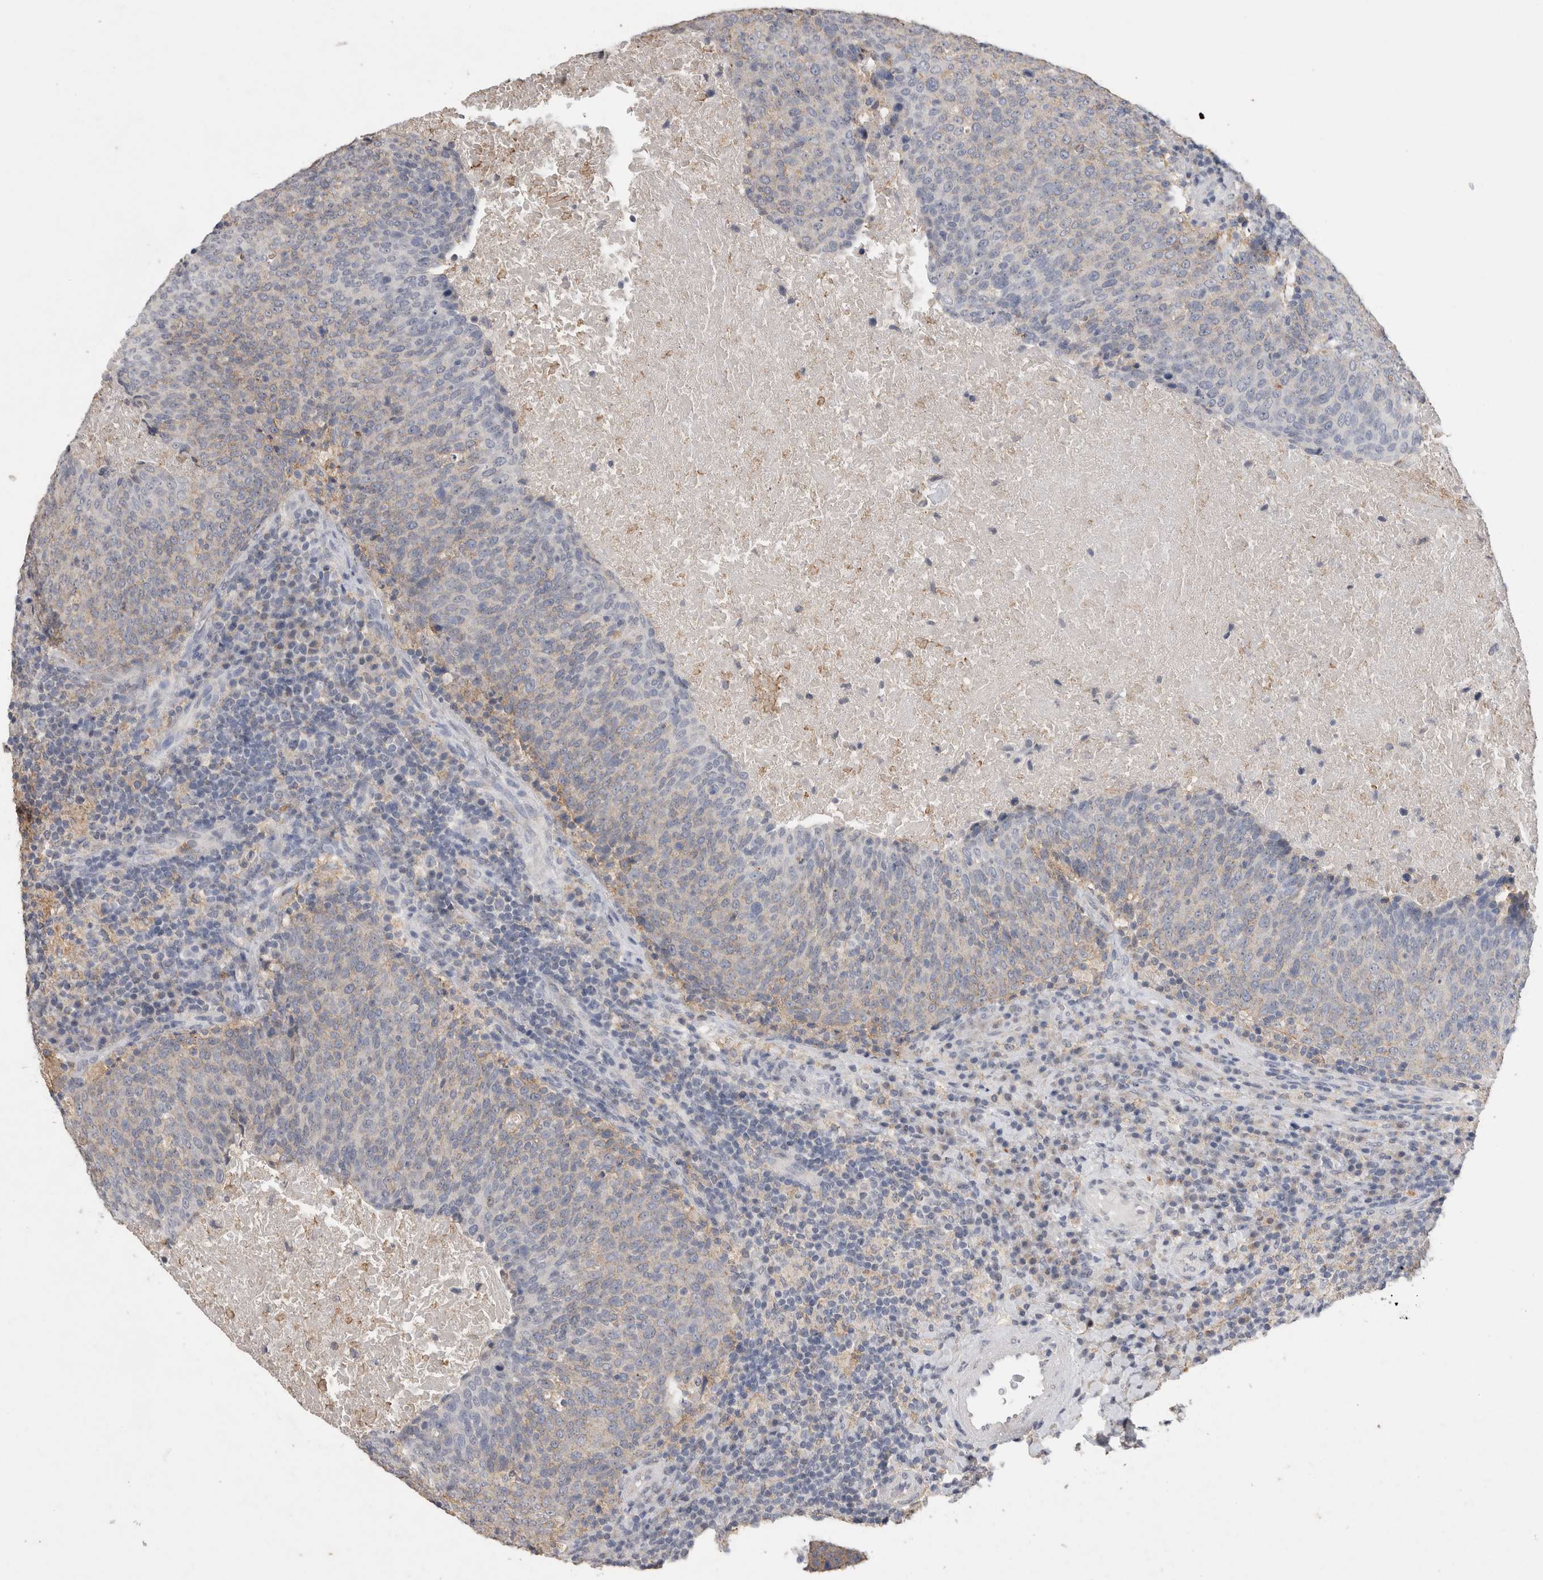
{"staining": {"intensity": "weak", "quantity": "<25%", "location": "cytoplasmic/membranous"}, "tissue": "head and neck cancer", "cell_type": "Tumor cells", "image_type": "cancer", "snomed": [{"axis": "morphology", "description": "Squamous cell carcinoma, NOS"}, {"axis": "morphology", "description": "Squamous cell carcinoma, metastatic, NOS"}, {"axis": "topography", "description": "Lymph node"}, {"axis": "topography", "description": "Head-Neck"}], "caption": "An IHC micrograph of head and neck squamous cell carcinoma is shown. There is no staining in tumor cells of head and neck squamous cell carcinoma.", "gene": "CNTFR", "patient": {"sex": "male", "age": 62}}